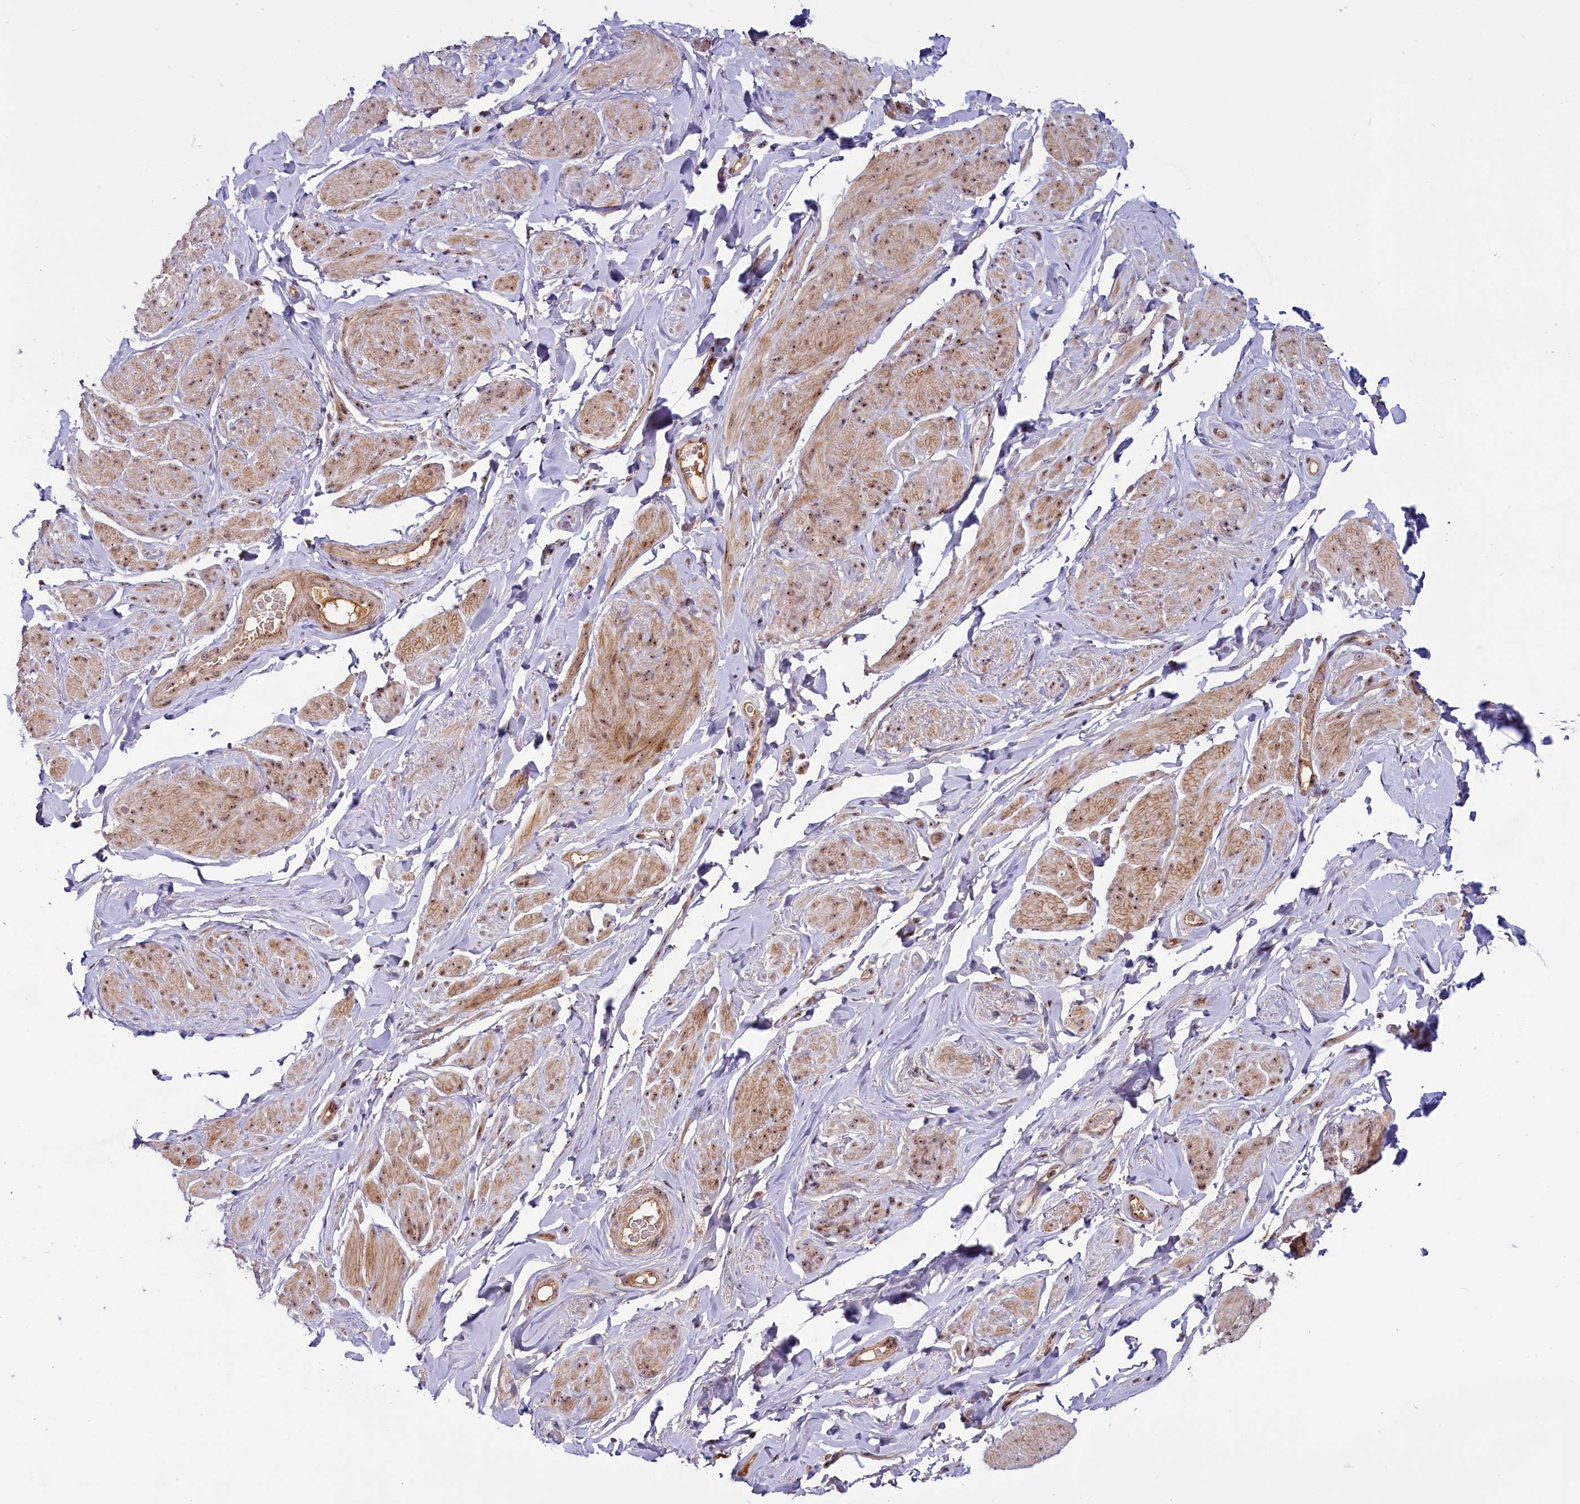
{"staining": {"intensity": "moderate", "quantity": ">75%", "location": "cytoplasmic/membranous,nuclear"}, "tissue": "smooth muscle", "cell_type": "Smooth muscle cells", "image_type": "normal", "snomed": [{"axis": "morphology", "description": "Normal tissue, NOS"}, {"axis": "topography", "description": "Smooth muscle"}, {"axis": "topography", "description": "Peripheral nerve tissue"}], "caption": "This is a photomicrograph of immunohistochemistry (IHC) staining of benign smooth muscle, which shows moderate expression in the cytoplasmic/membranous,nuclear of smooth muscle cells.", "gene": "TCOF1", "patient": {"sex": "male", "age": 69}}